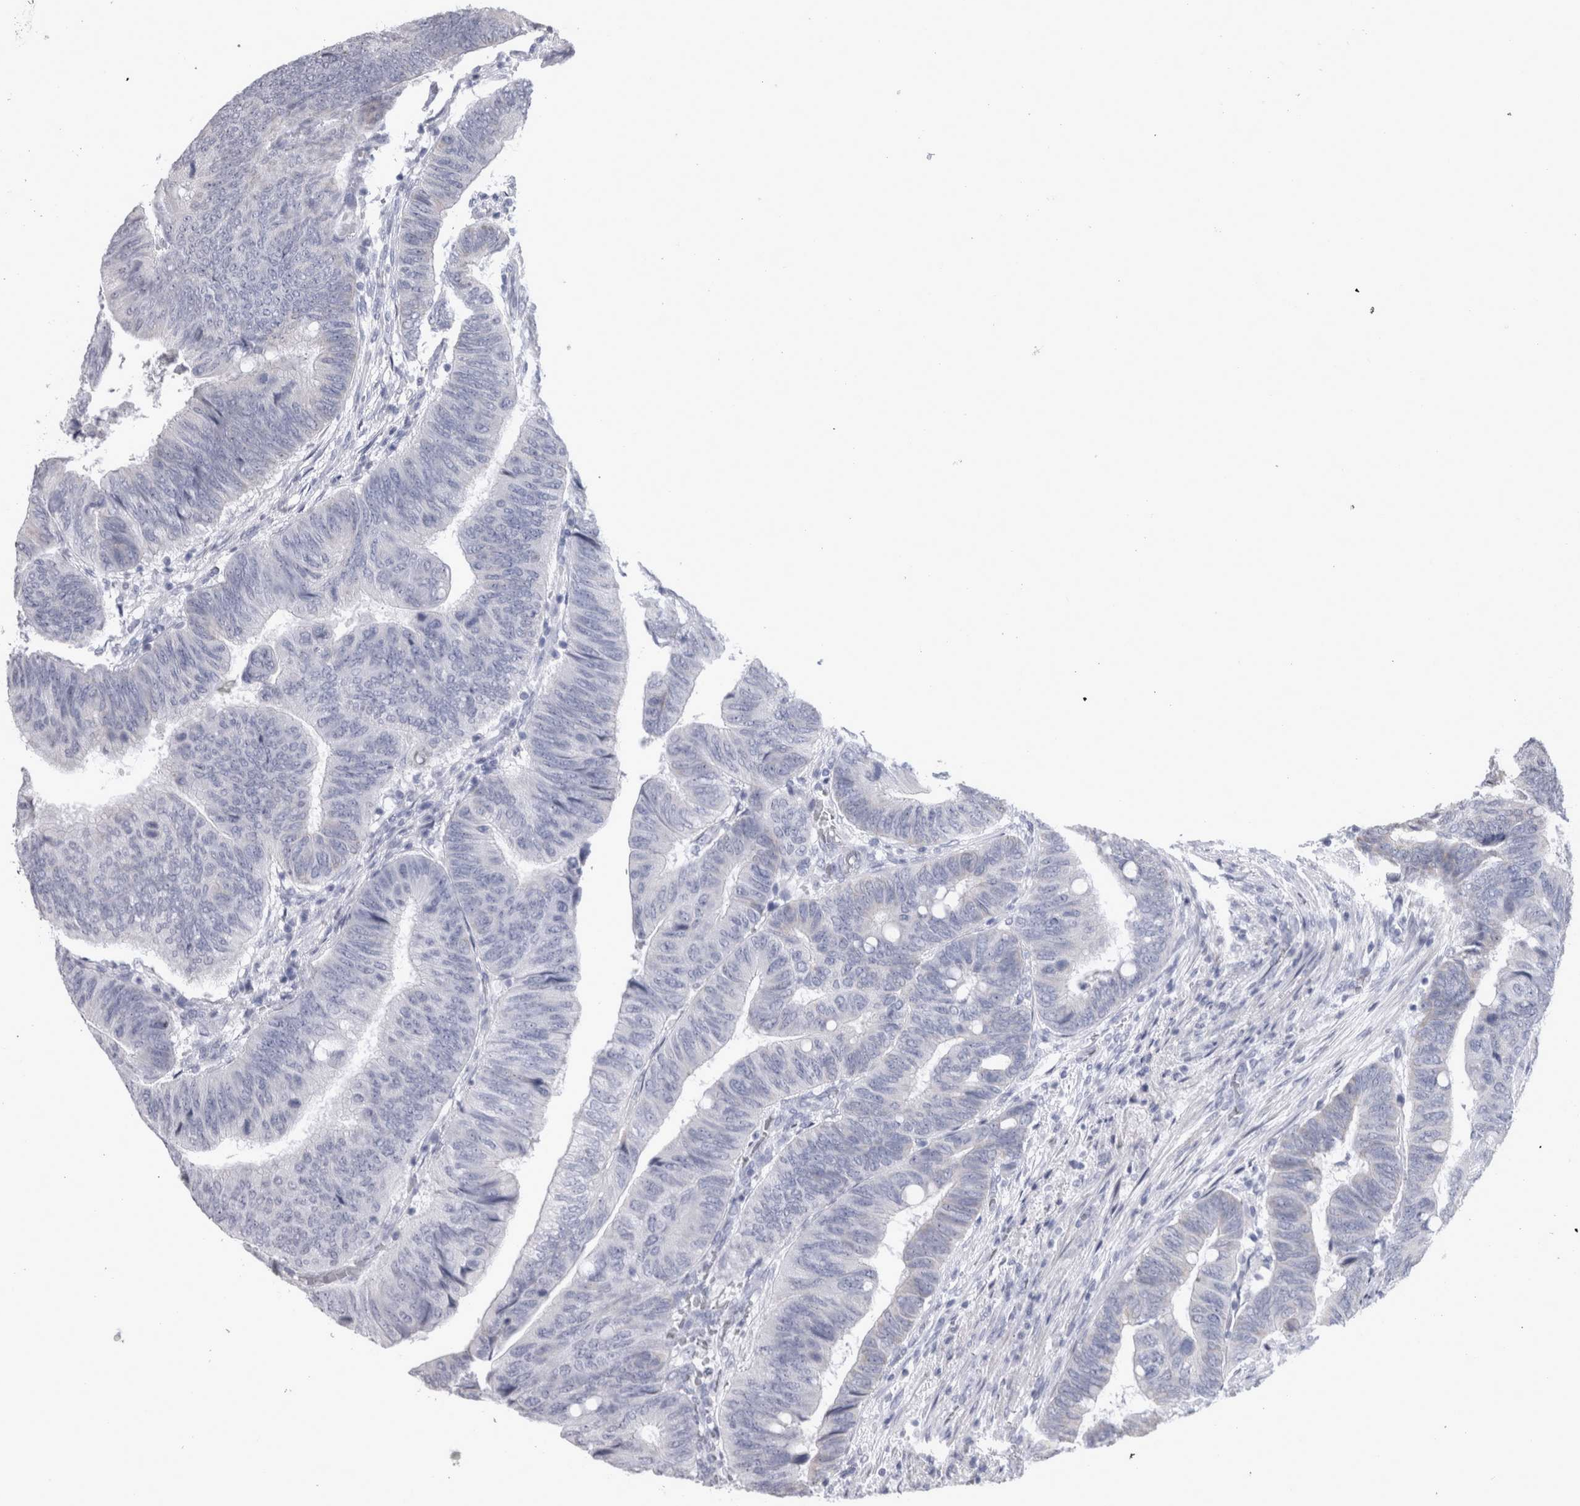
{"staining": {"intensity": "negative", "quantity": "none", "location": "none"}, "tissue": "colorectal cancer", "cell_type": "Tumor cells", "image_type": "cancer", "snomed": [{"axis": "morphology", "description": "Normal tissue, NOS"}, {"axis": "morphology", "description": "Adenocarcinoma, NOS"}, {"axis": "topography", "description": "Rectum"}, {"axis": "topography", "description": "Peripheral nerve tissue"}], "caption": "Tumor cells show no significant positivity in colorectal cancer (adenocarcinoma).", "gene": "MSMB", "patient": {"sex": "male", "age": 92}}